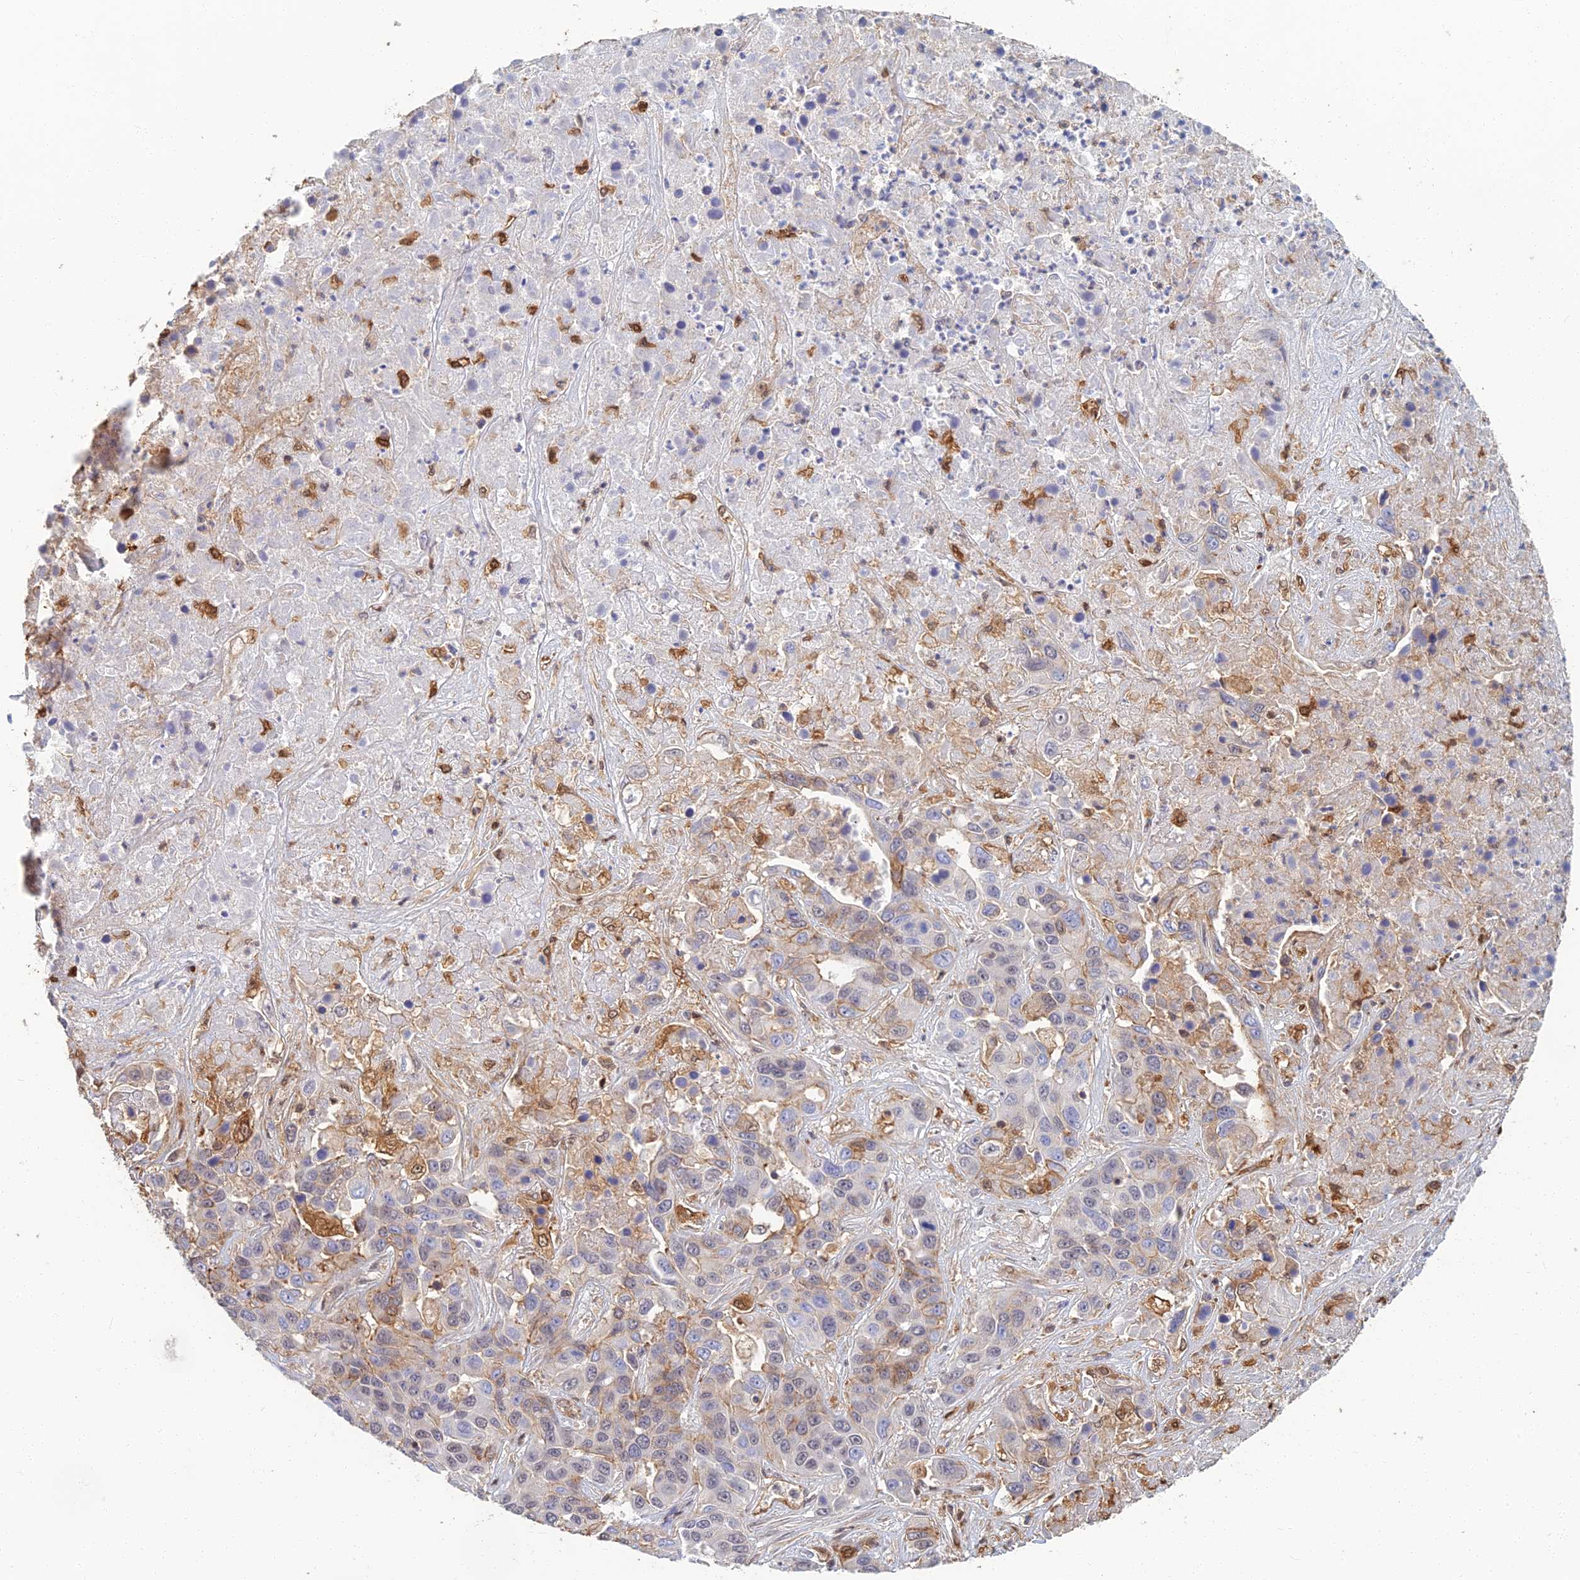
{"staining": {"intensity": "moderate", "quantity": "<25%", "location": "cytoplasmic/membranous"}, "tissue": "liver cancer", "cell_type": "Tumor cells", "image_type": "cancer", "snomed": [{"axis": "morphology", "description": "Cholangiocarcinoma"}, {"axis": "topography", "description": "Liver"}], "caption": "Liver cancer (cholangiocarcinoma) stained for a protein (brown) shows moderate cytoplasmic/membranous positive staining in approximately <25% of tumor cells.", "gene": "LRRN3", "patient": {"sex": "female", "age": 52}}